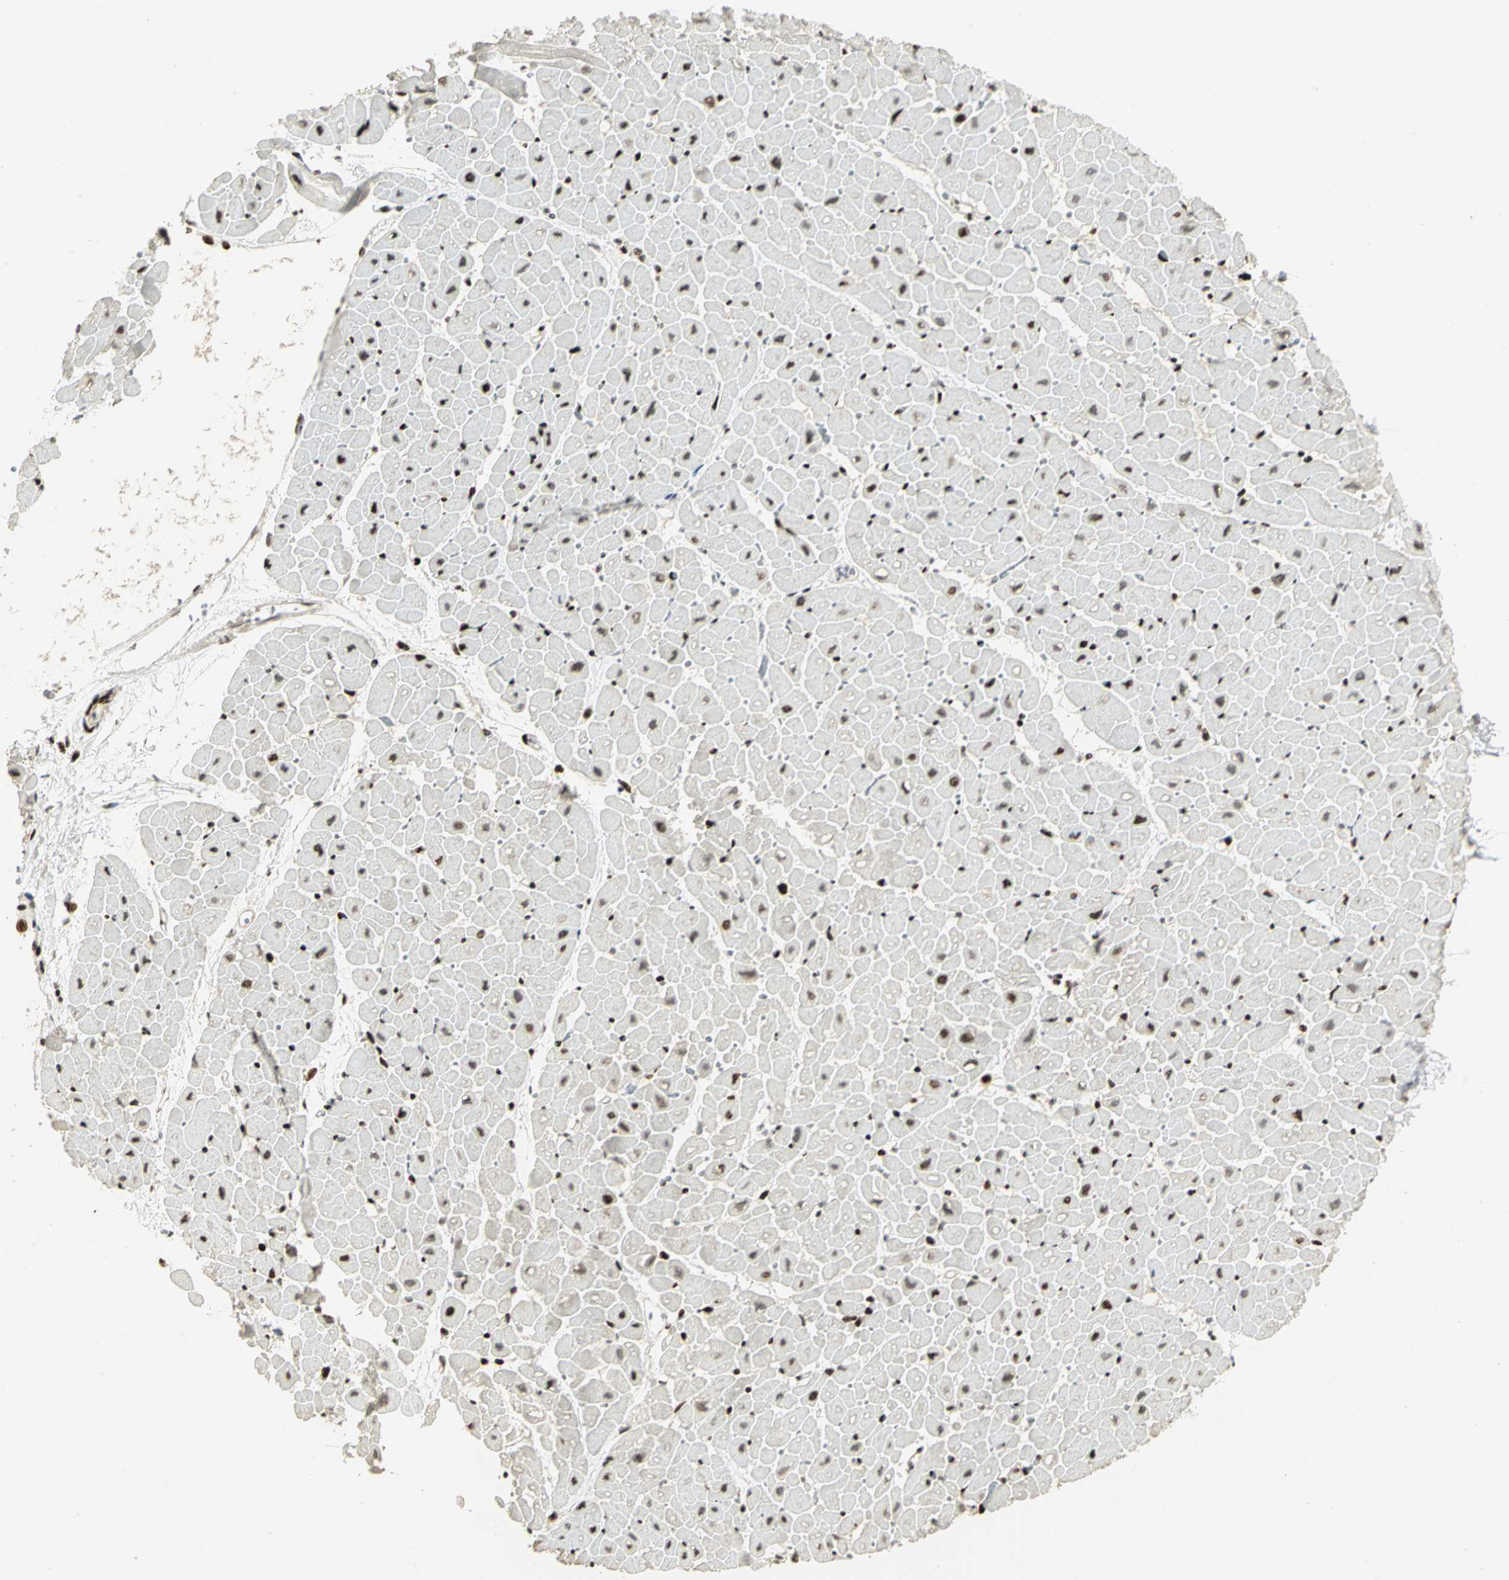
{"staining": {"intensity": "strong", "quantity": "25%-75%", "location": "nuclear"}, "tissue": "heart muscle", "cell_type": "Cardiomyocytes", "image_type": "normal", "snomed": [{"axis": "morphology", "description": "Normal tissue, NOS"}, {"axis": "topography", "description": "Heart"}], "caption": "A high-resolution image shows immunohistochemistry staining of unremarkable heart muscle, which shows strong nuclear staining in about 25%-75% of cardiomyocytes. The protein of interest is stained brown, and the nuclei are stained in blue (DAB (3,3'-diaminobenzidine) IHC with brightfield microscopy, high magnification).", "gene": "KDM1A", "patient": {"sex": "male", "age": 45}}